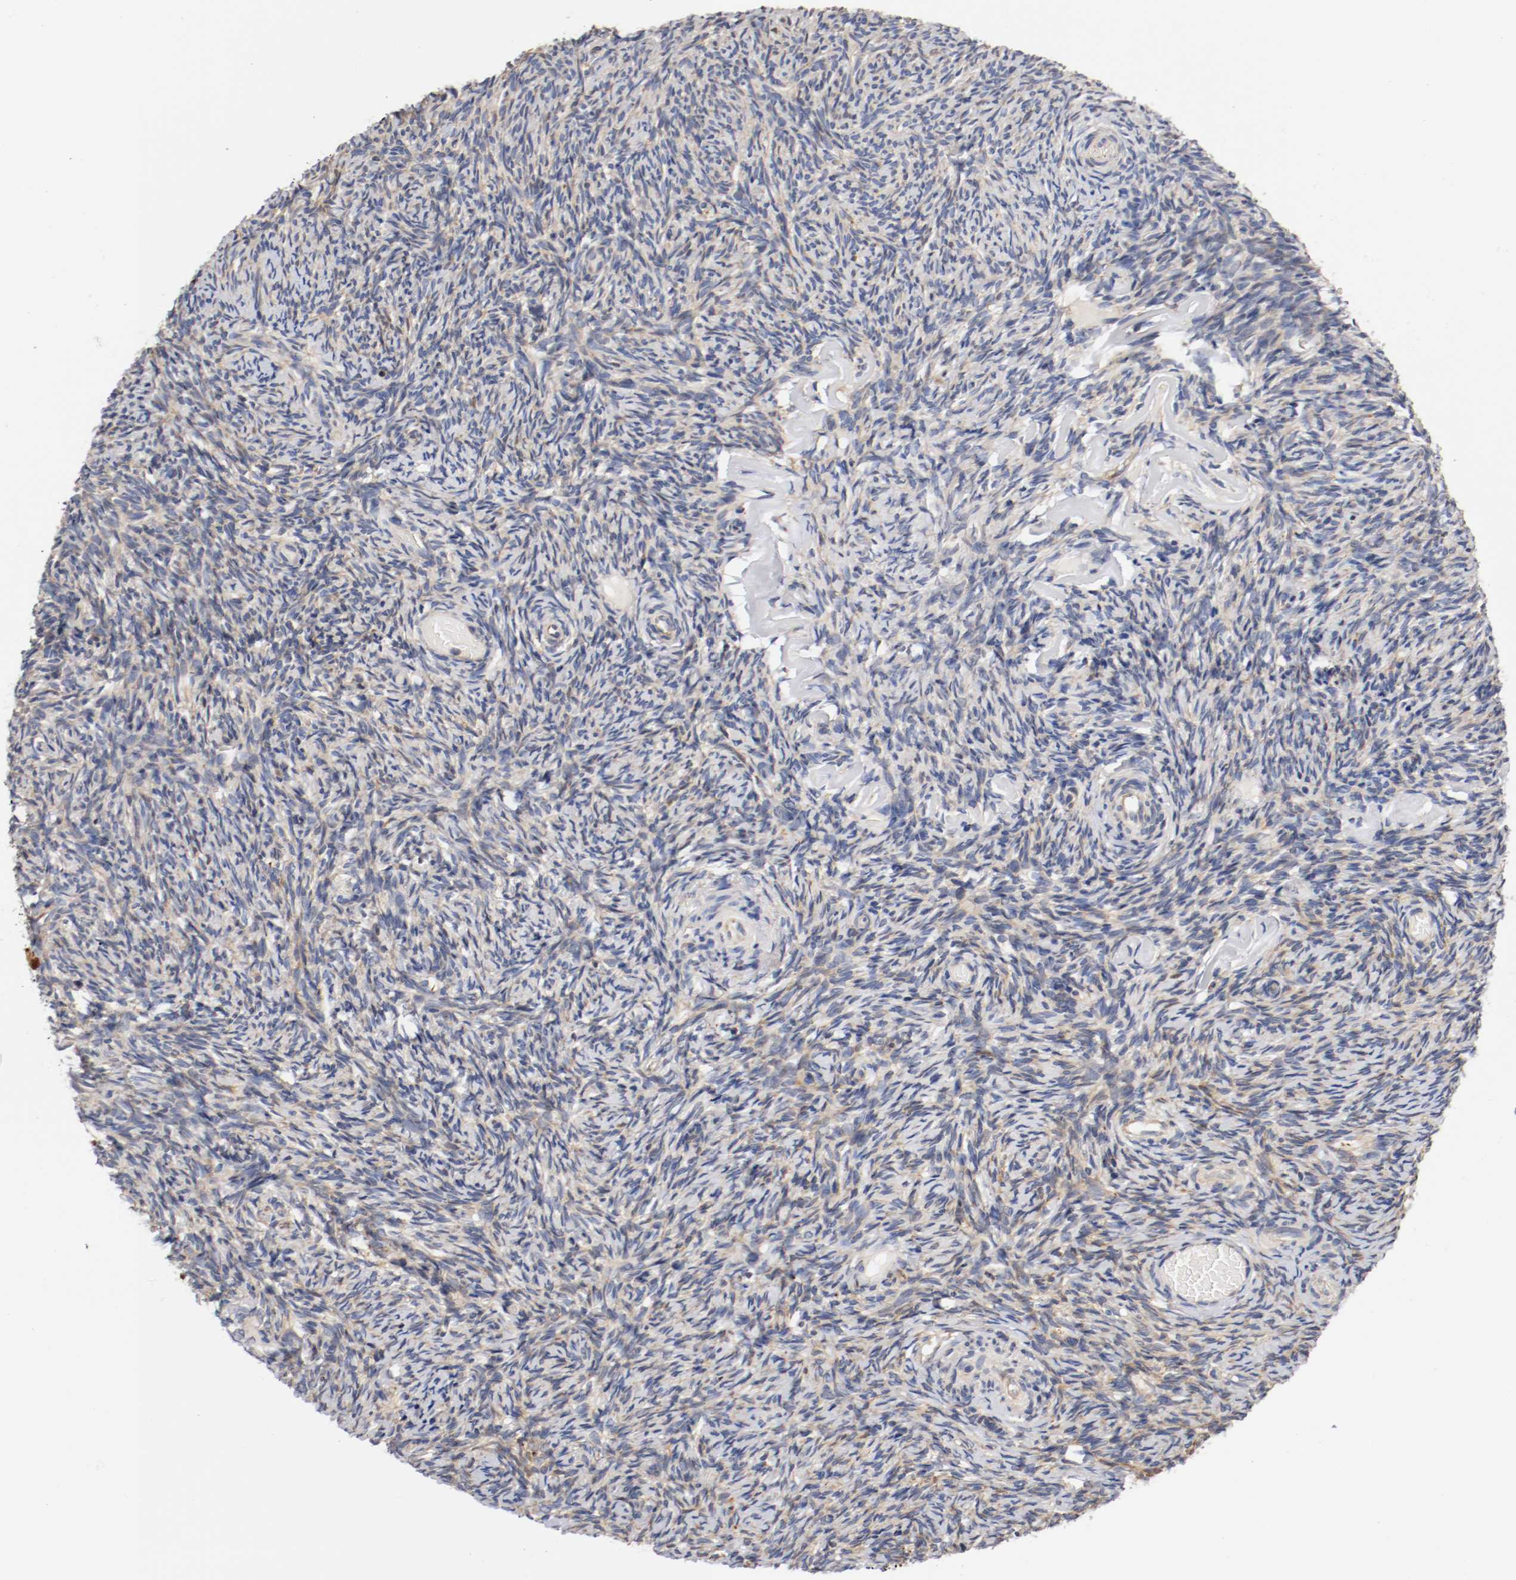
{"staining": {"intensity": "weak", "quantity": ">75%", "location": "cytoplasmic/membranous"}, "tissue": "ovary", "cell_type": "Follicle cells", "image_type": "normal", "snomed": [{"axis": "morphology", "description": "Normal tissue, NOS"}, {"axis": "topography", "description": "Ovary"}], "caption": "Immunohistochemical staining of unremarkable ovary shows weak cytoplasmic/membranous protein staining in approximately >75% of follicle cells. The protein is stained brown, and the nuclei are stained in blue (DAB (3,3'-diaminobenzidine) IHC with brightfield microscopy, high magnification).", "gene": "TNFSF12", "patient": {"sex": "female", "age": 60}}